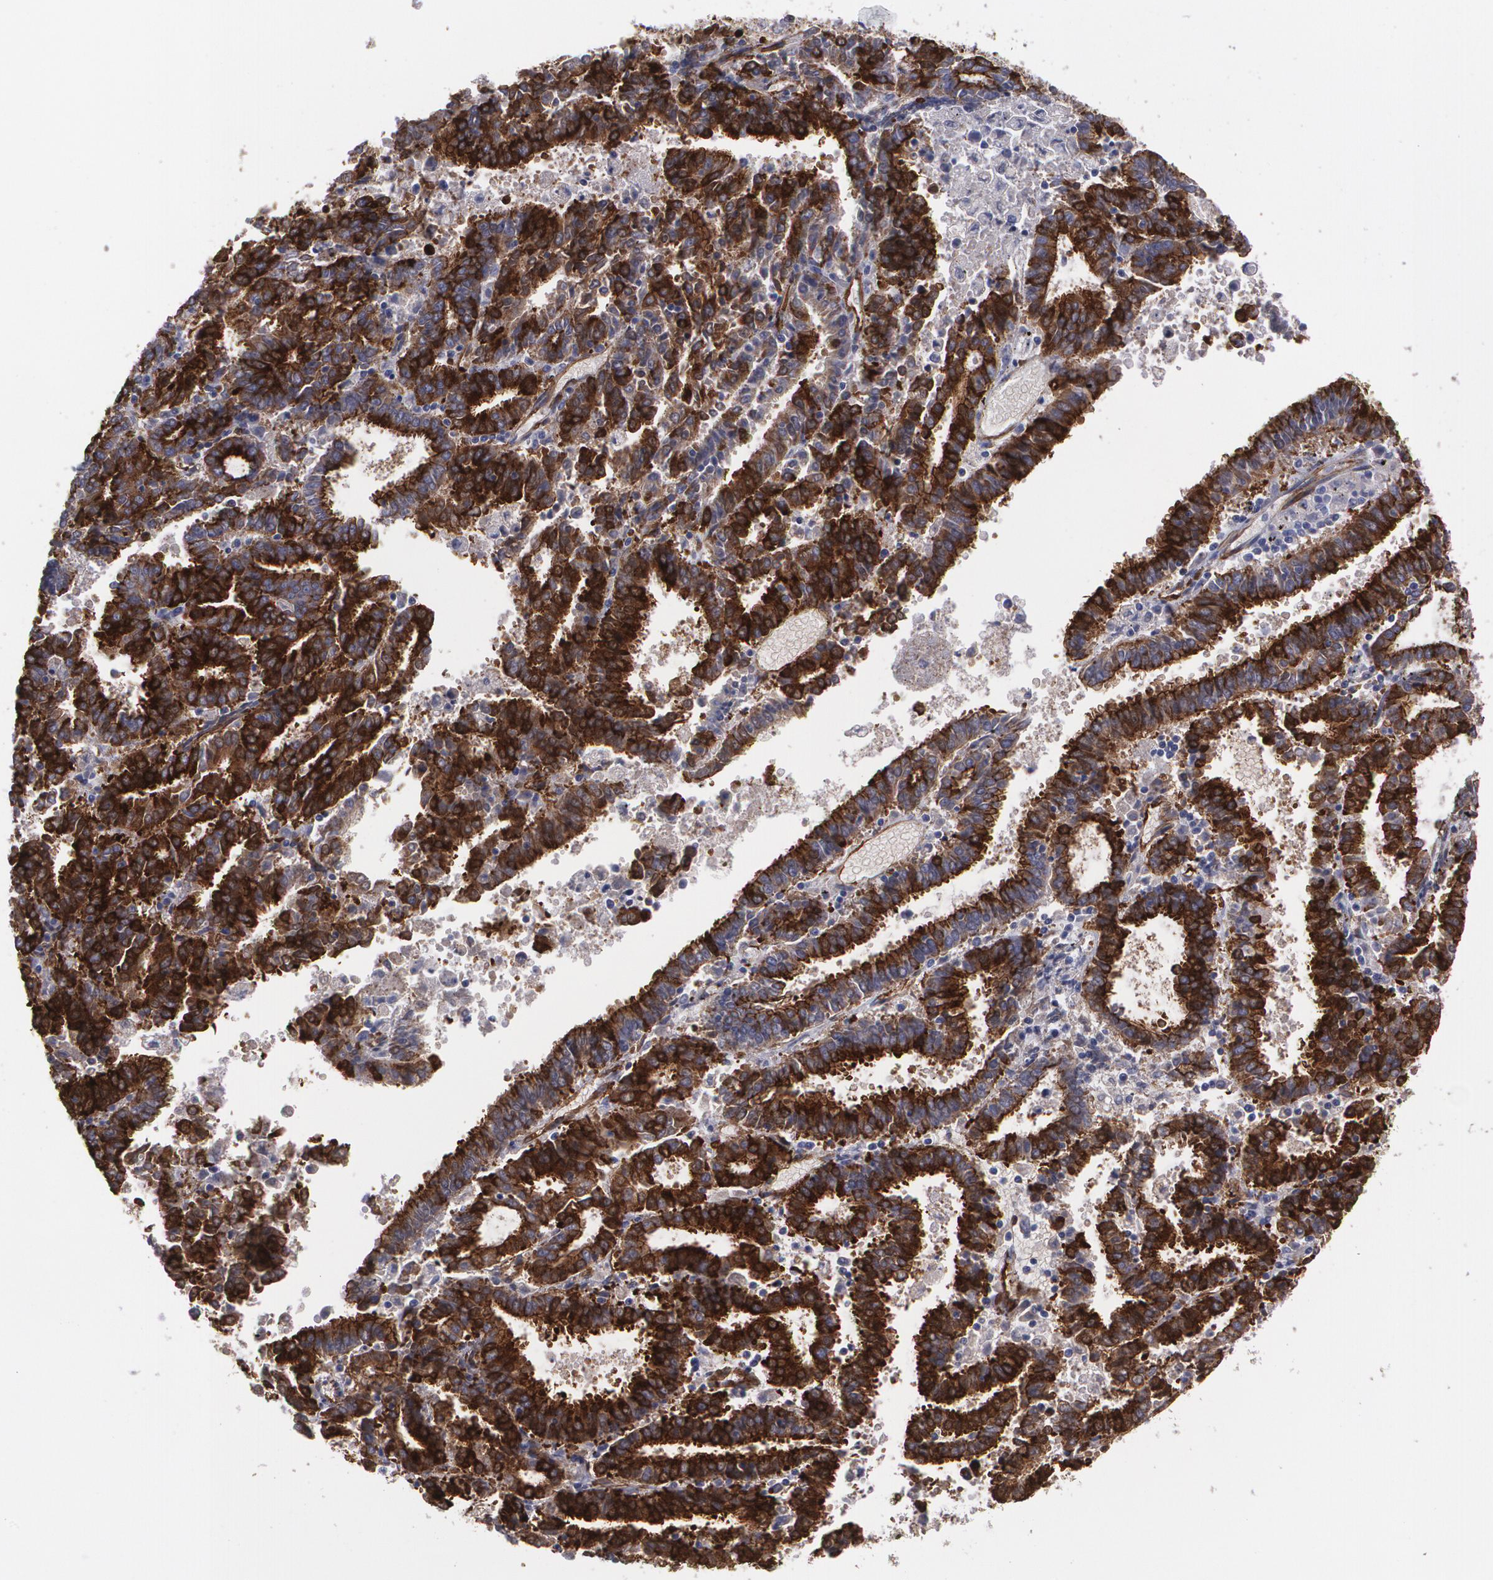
{"staining": {"intensity": "strong", "quantity": ">75%", "location": "cytoplasmic/membranous"}, "tissue": "endometrial cancer", "cell_type": "Tumor cells", "image_type": "cancer", "snomed": [{"axis": "morphology", "description": "Adenocarcinoma, NOS"}, {"axis": "topography", "description": "Uterus"}], "caption": "Tumor cells show high levels of strong cytoplasmic/membranous positivity in about >75% of cells in human endometrial adenocarcinoma.", "gene": "TJP1", "patient": {"sex": "female", "age": 83}}